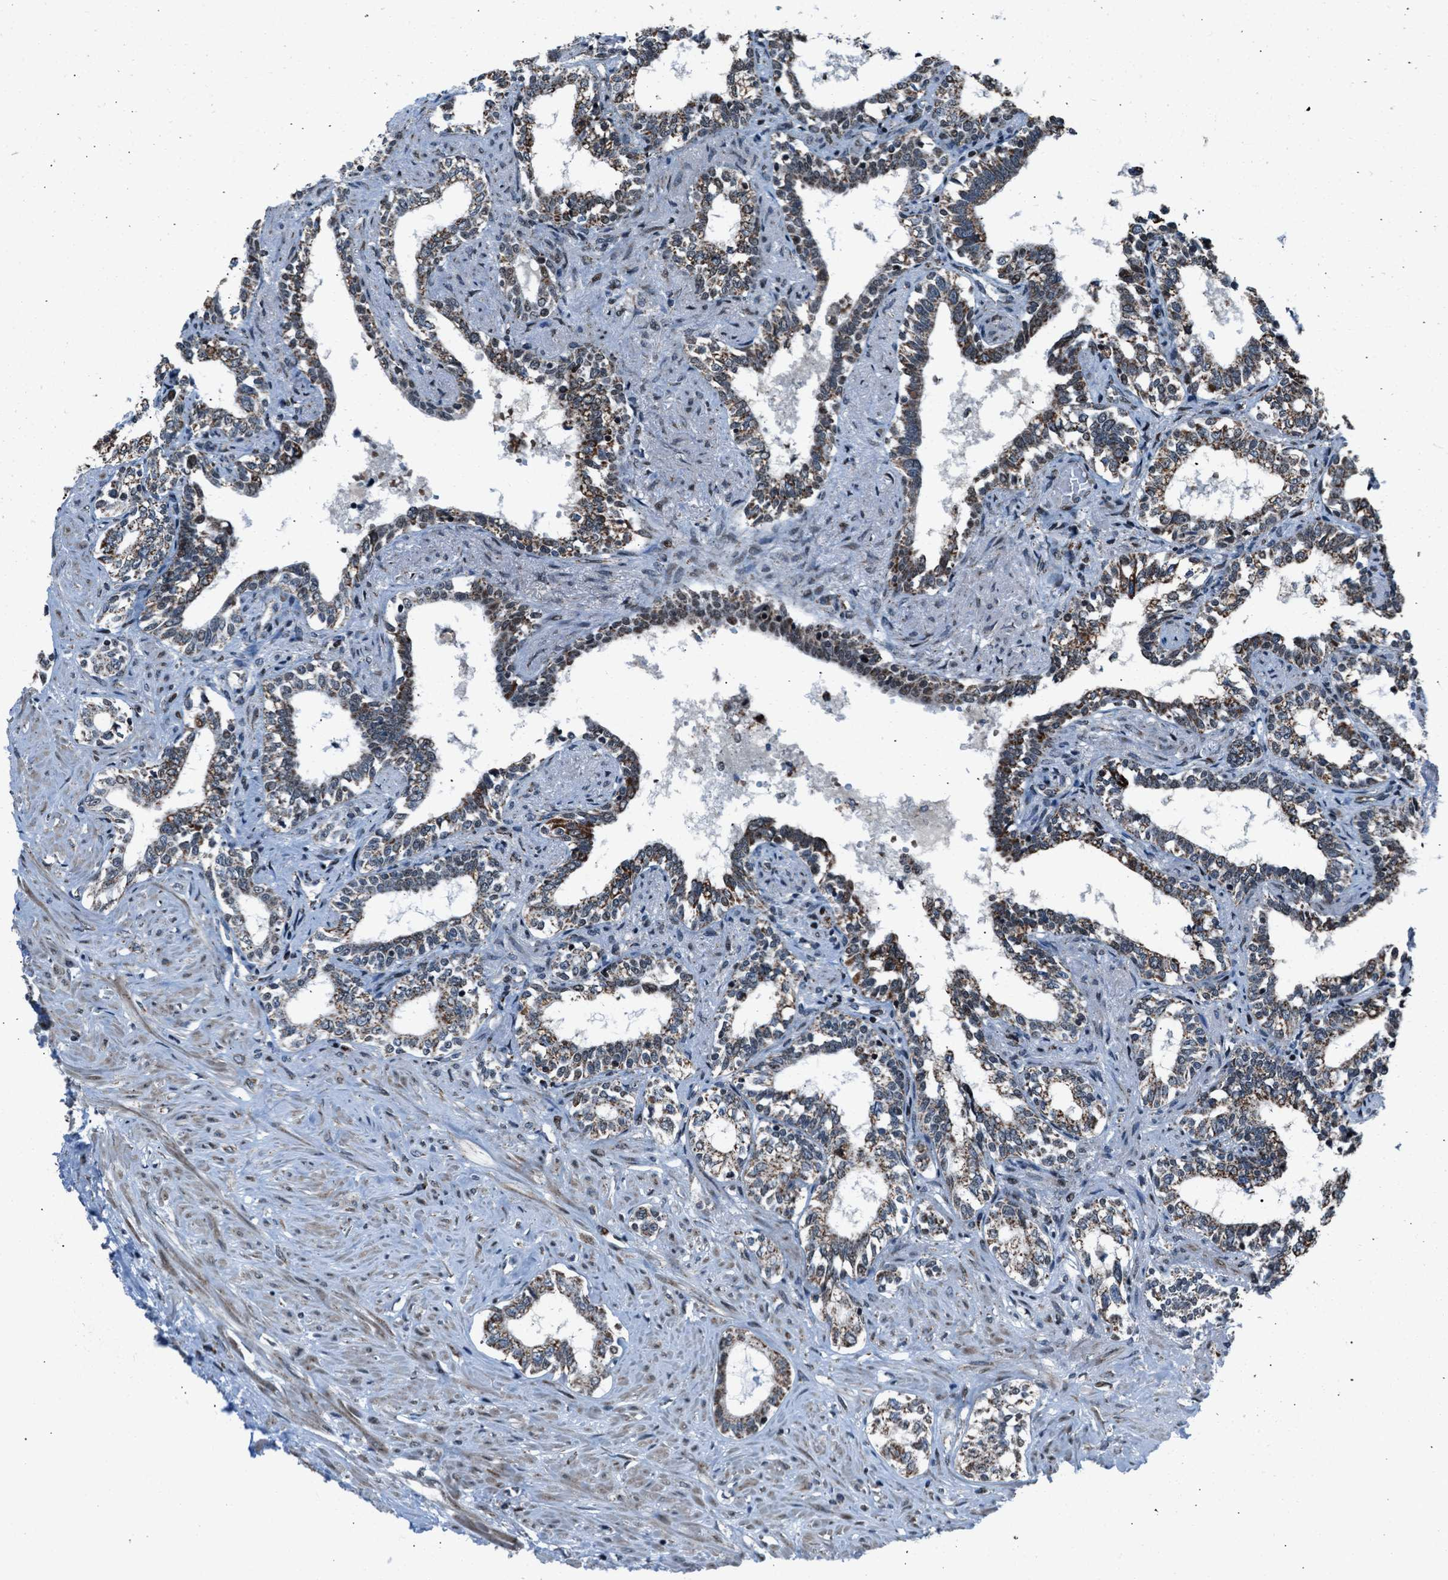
{"staining": {"intensity": "moderate", "quantity": ">75%", "location": "cytoplasmic/membranous"}, "tissue": "seminal vesicle", "cell_type": "Glandular cells", "image_type": "normal", "snomed": [{"axis": "morphology", "description": "Normal tissue, NOS"}, {"axis": "morphology", "description": "Adenocarcinoma, High grade"}, {"axis": "topography", "description": "Prostate"}, {"axis": "topography", "description": "Seminal veicle"}], "caption": "Moderate cytoplasmic/membranous protein positivity is seen in approximately >75% of glandular cells in seminal vesicle. Using DAB (3,3'-diaminobenzidine) (brown) and hematoxylin (blue) stains, captured at high magnification using brightfield microscopy.", "gene": "MORC3", "patient": {"sex": "male", "age": 55}}